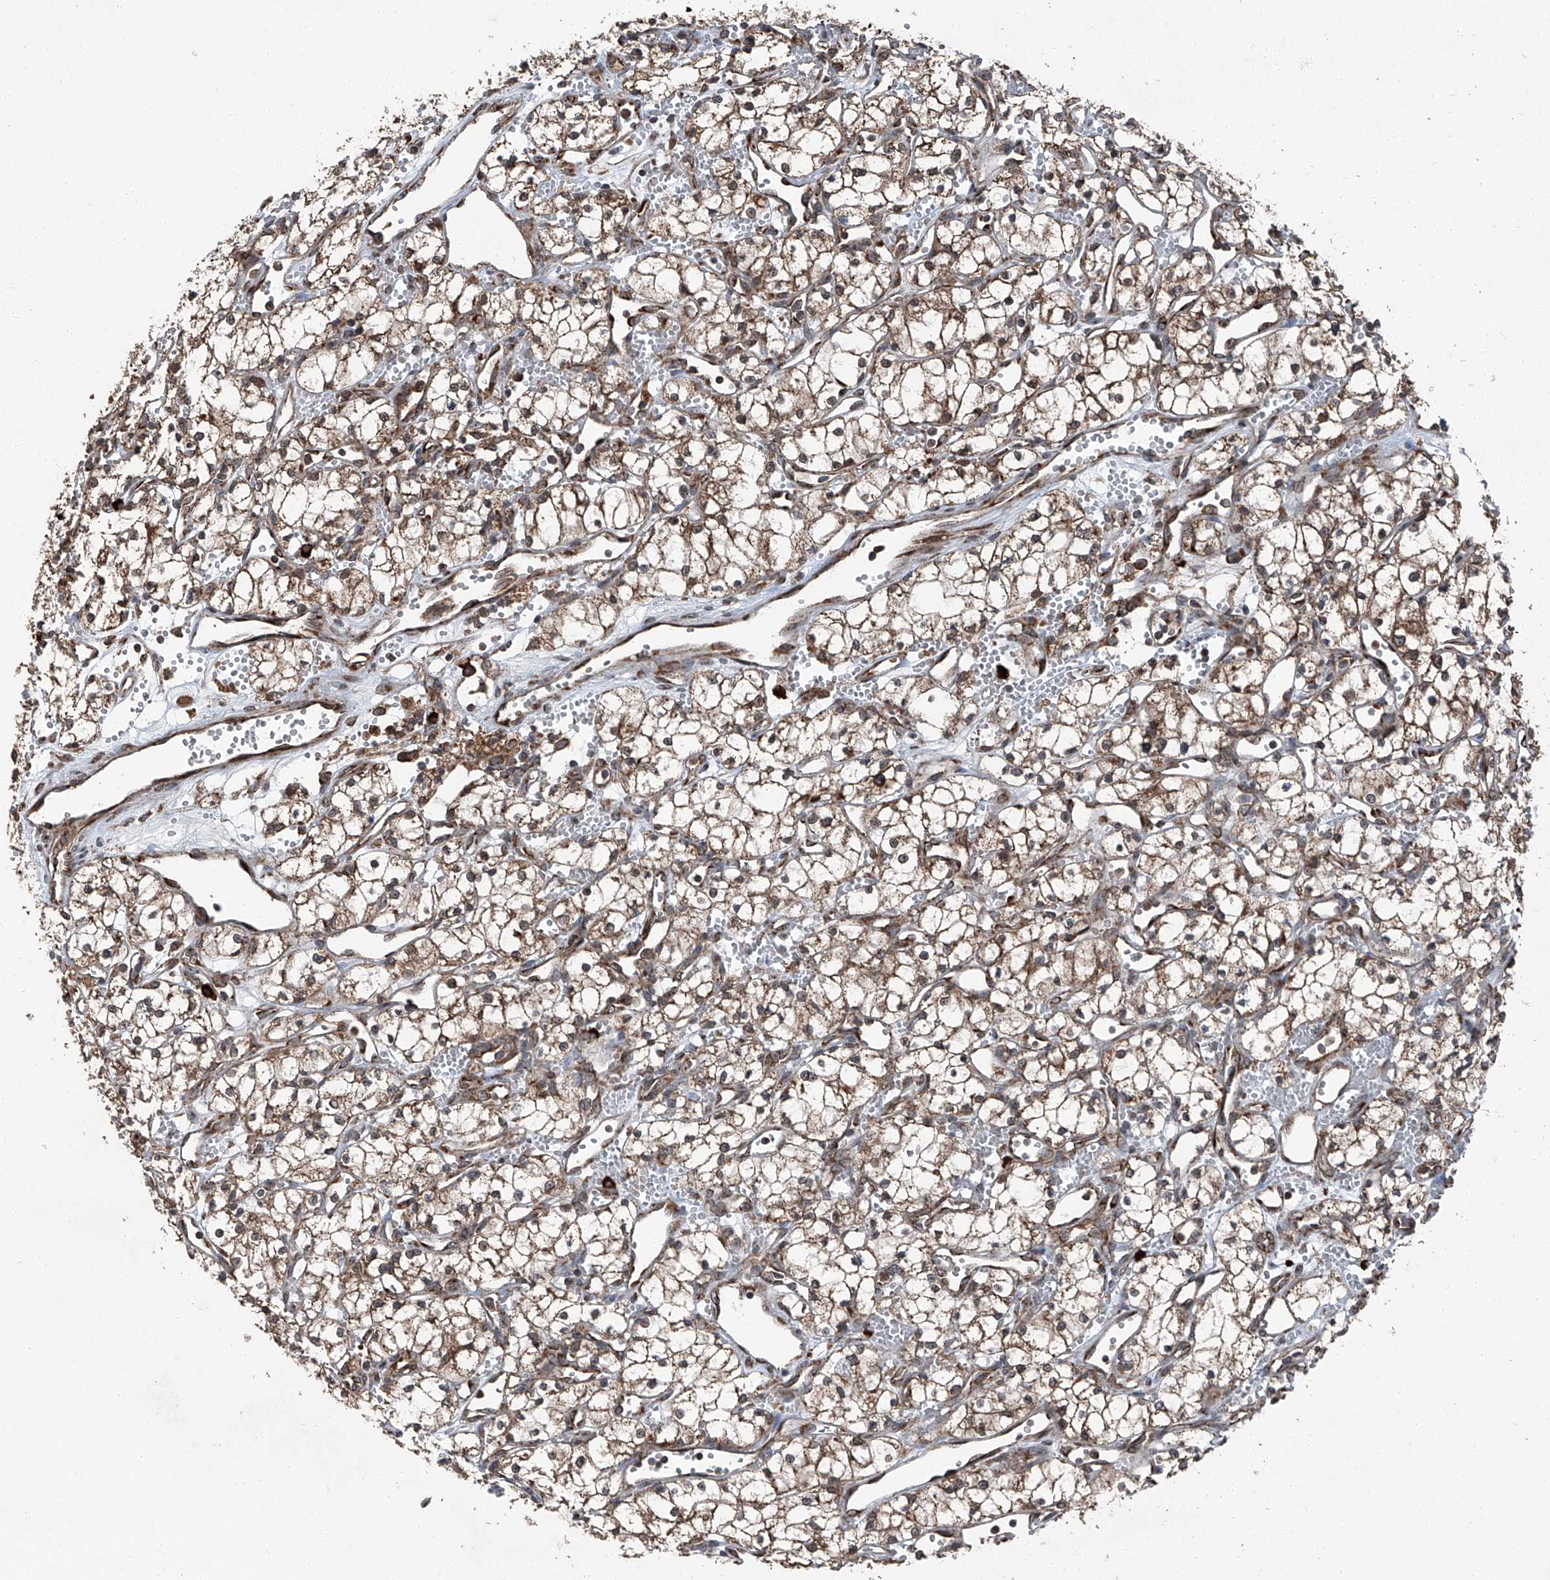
{"staining": {"intensity": "moderate", "quantity": ">75%", "location": "cytoplasmic/membranous"}, "tissue": "renal cancer", "cell_type": "Tumor cells", "image_type": "cancer", "snomed": [{"axis": "morphology", "description": "Adenocarcinoma, NOS"}, {"axis": "topography", "description": "Kidney"}], "caption": "Immunohistochemistry (IHC) micrograph of adenocarcinoma (renal) stained for a protein (brown), which exhibits medium levels of moderate cytoplasmic/membranous staining in approximately >75% of tumor cells.", "gene": "LIMK1", "patient": {"sex": "male", "age": 59}}